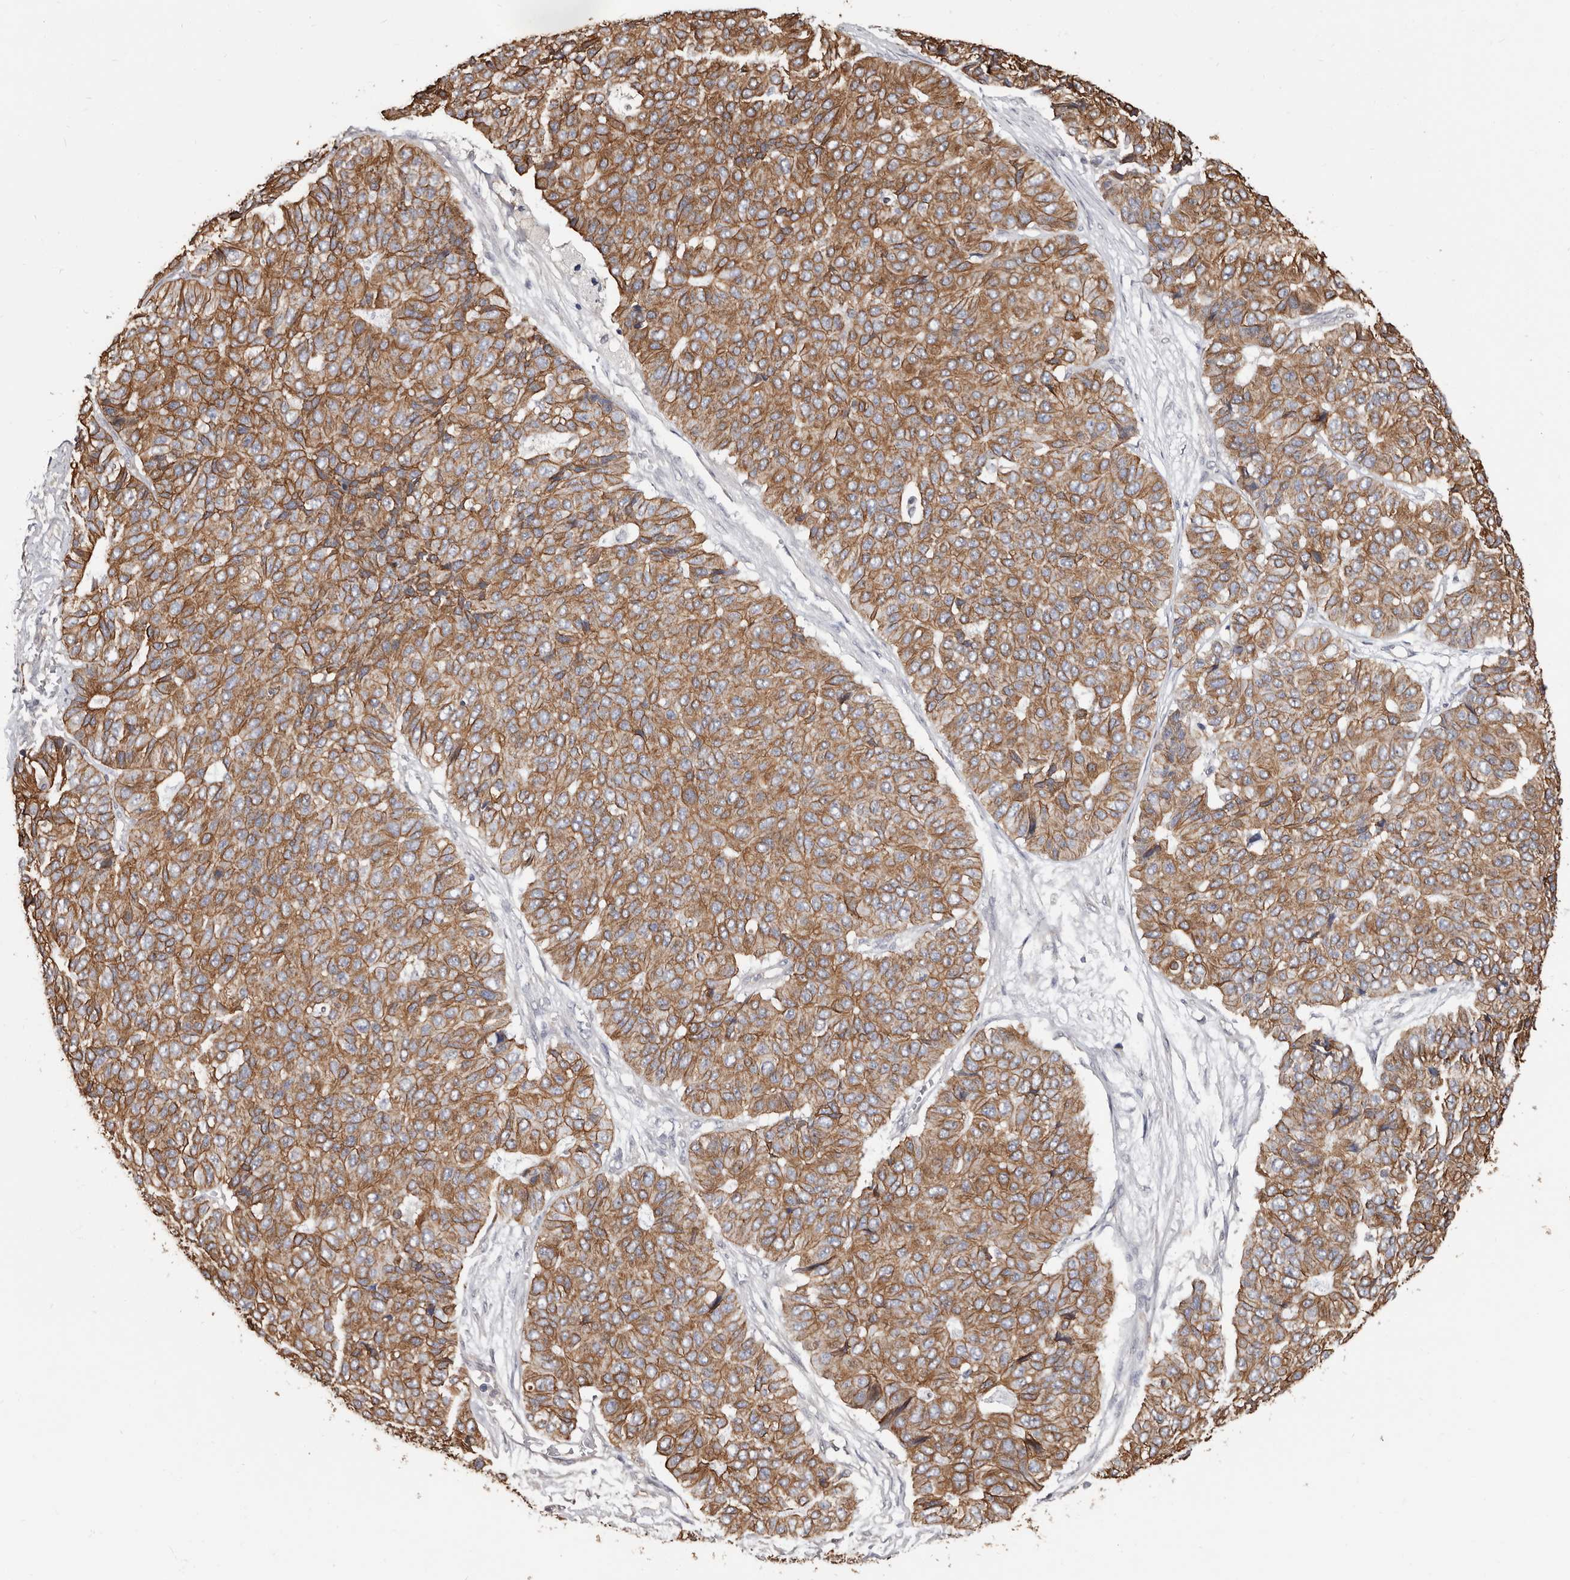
{"staining": {"intensity": "moderate", "quantity": ">75%", "location": "cytoplasmic/membranous"}, "tissue": "pancreatic cancer", "cell_type": "Tumor cells", "image_type": "cancer", "snomed": [{"axis": "morphology", "description": "Adenocarcinoma, NOS"}, {"axis": "topography", "description": "Pancreas"}], "caption": "Protein expression analysis of human pancreatic cancer (adenocarcinoma) reveals moderate cytoplasmic/membranous expression in approximately >75% of tumor cells.", "gene": "MRPL18", "patient": {"sex": "male", "age": 50}}